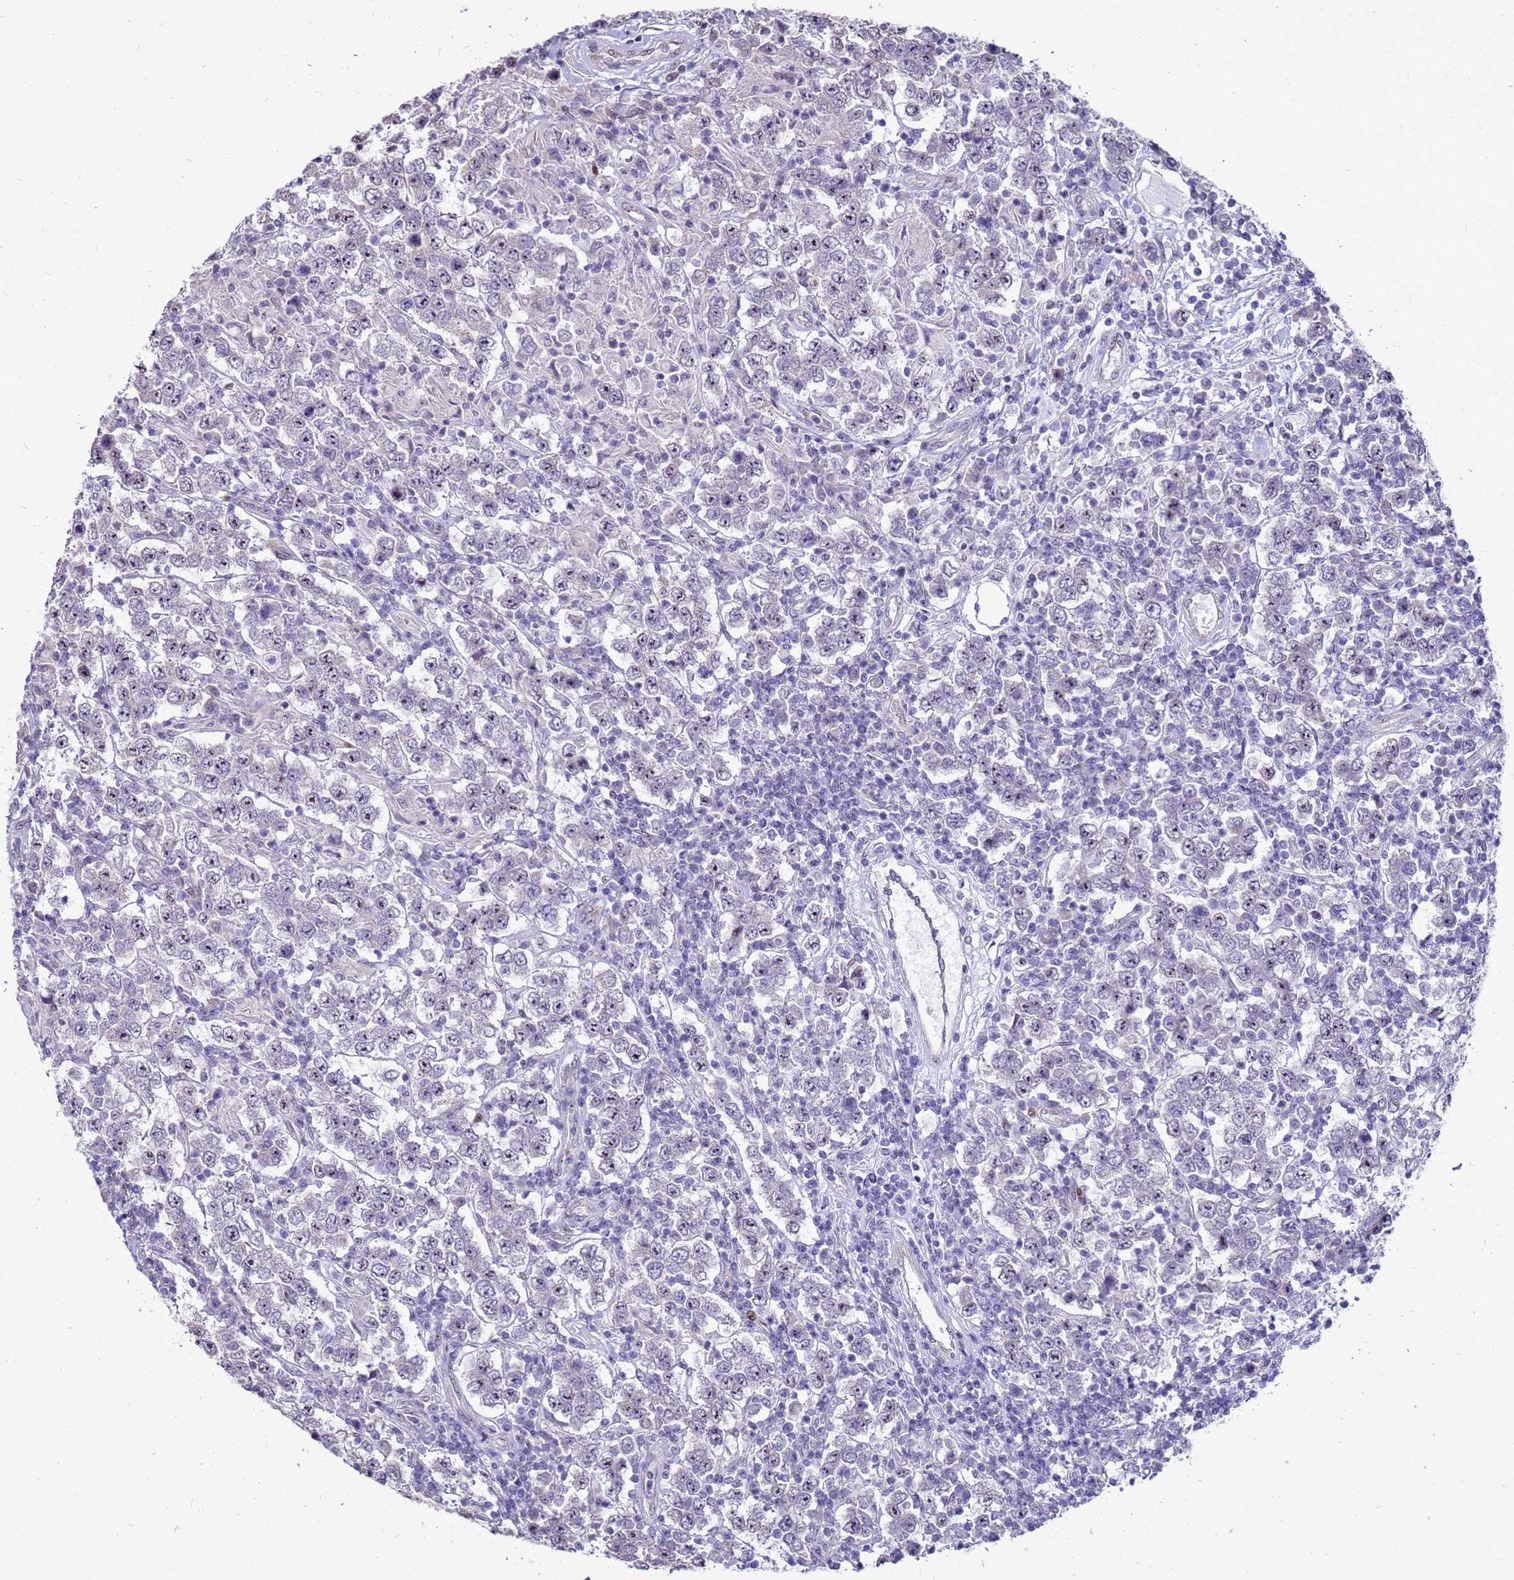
{"staining": {"intensity": "moderate", "quantity": "<25%", "location": "nuclear"}, "tissue": "testis cancer", "cell_type": "Tumor cells", "image_type": "cancer", "snomed": [{"axis": "morphology", "description": "Normal tissue, NOS"}, {"axis": "morphology", "description": "Urothelial carcinoma, High grade"}, {"axis": "morphology", "description": "Seminoma, NOS"}, {"axis": "morphology", "description": "Carcinoma, Embryonal, NOS"}, {"axis": "topography", "description": "Urinary bladder"}, {"axis": "topography", "description": "Testis"}], "caption": "Moderate nuclear staining for a protein is identified in about <25% of tumor cells of testis seminoma using IHC.", "gene": "RSPO1", "patient": {"sex": "male", "age": 41}}